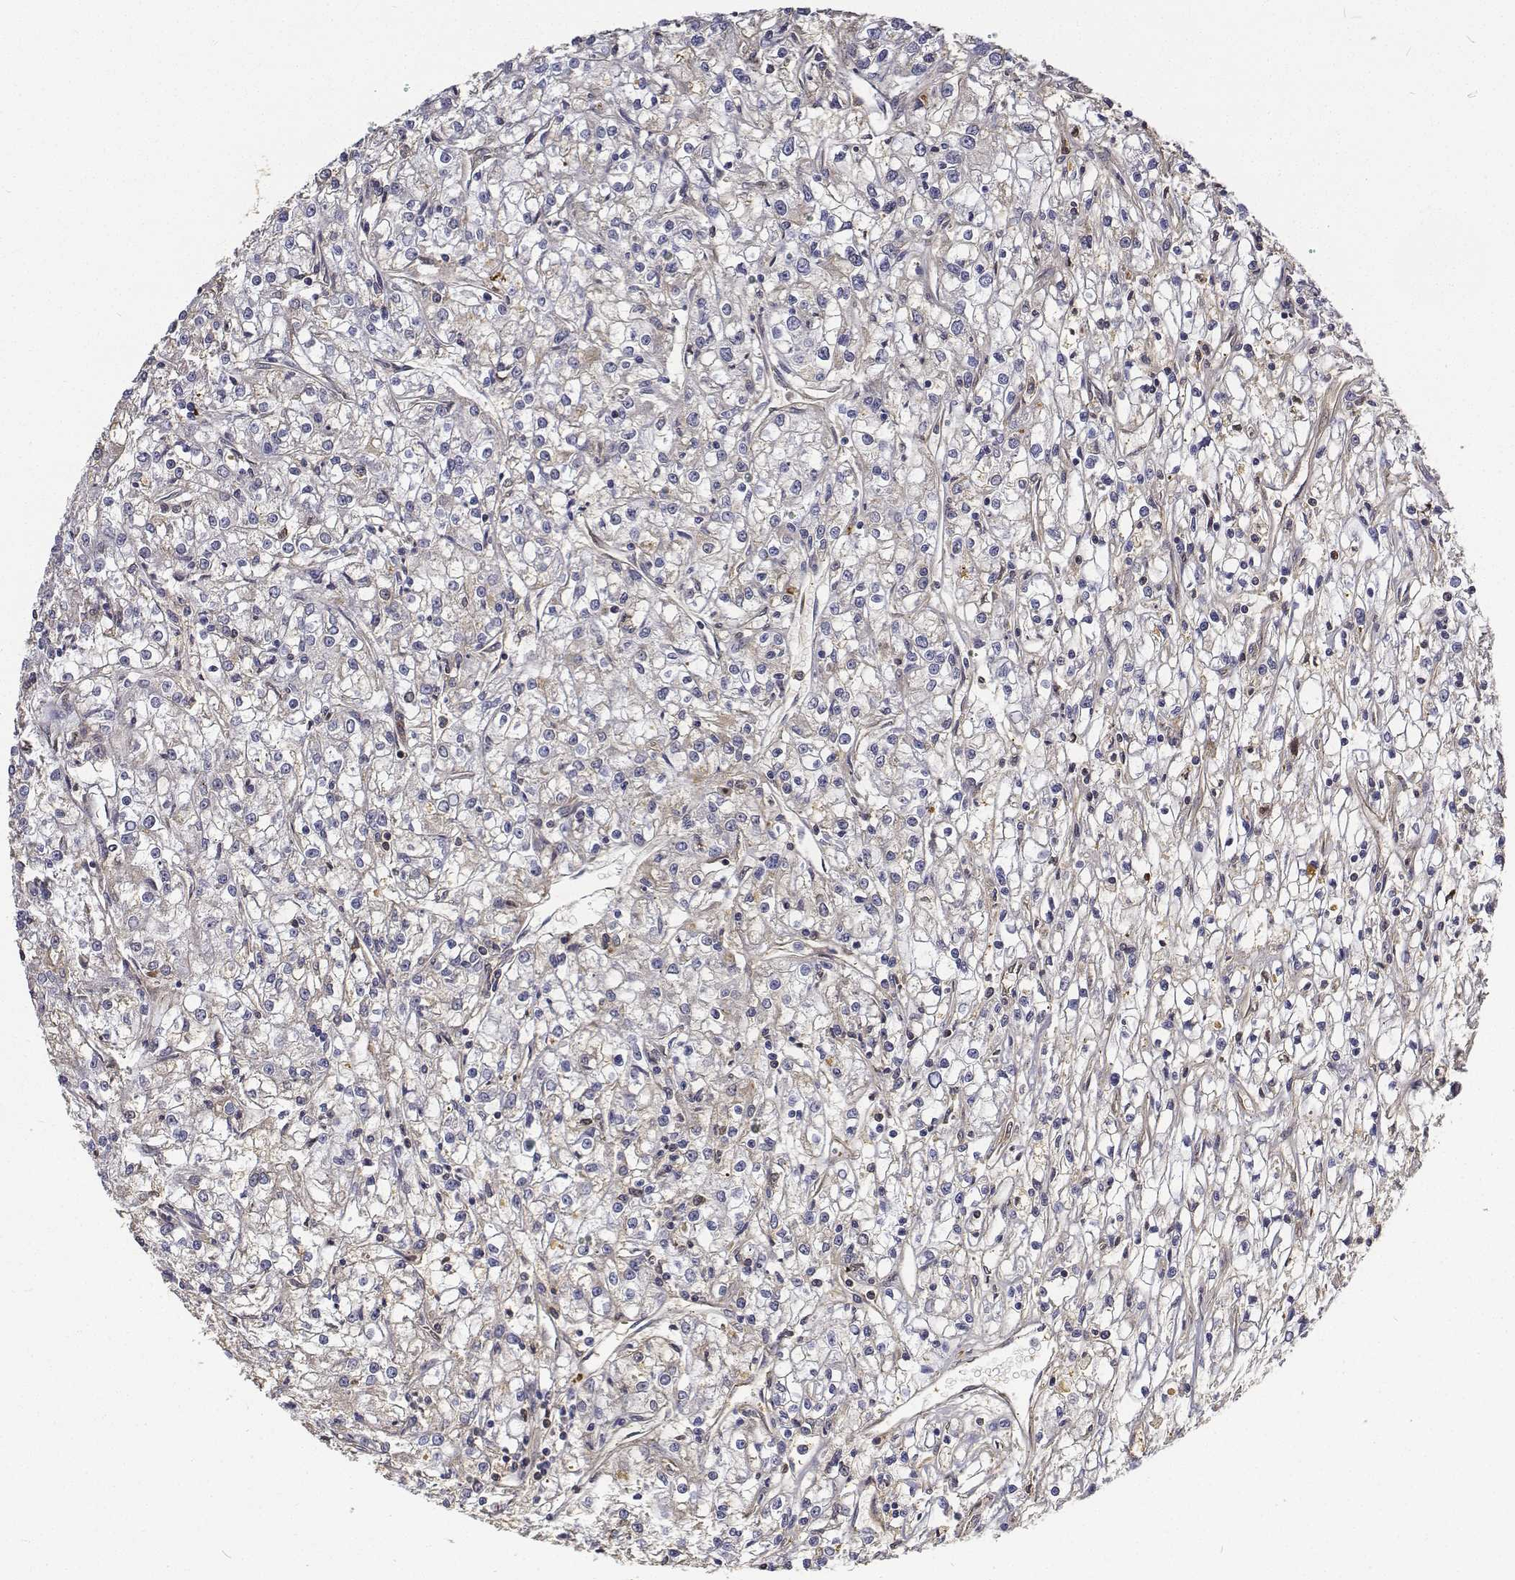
{"staining": {"intensity": "negative", "quantity": "none", "location": "none"}, "tissue": "renal cancer", "cell_type": "Tumor cells", "image_type": "cancer", "snomed": [{"axis": "morphology", "description": "Adenocarcinoma, NOS"}, {"axis": "topography", "description": "Kidney"}], "caption": "This is an immunohistochemistry (IHC) histopathology image of adenocarcinoma (renal). There is no positivity in tumor cells.", "gene": "ATRX", "patient": {"sex": "female", "age": 59}}